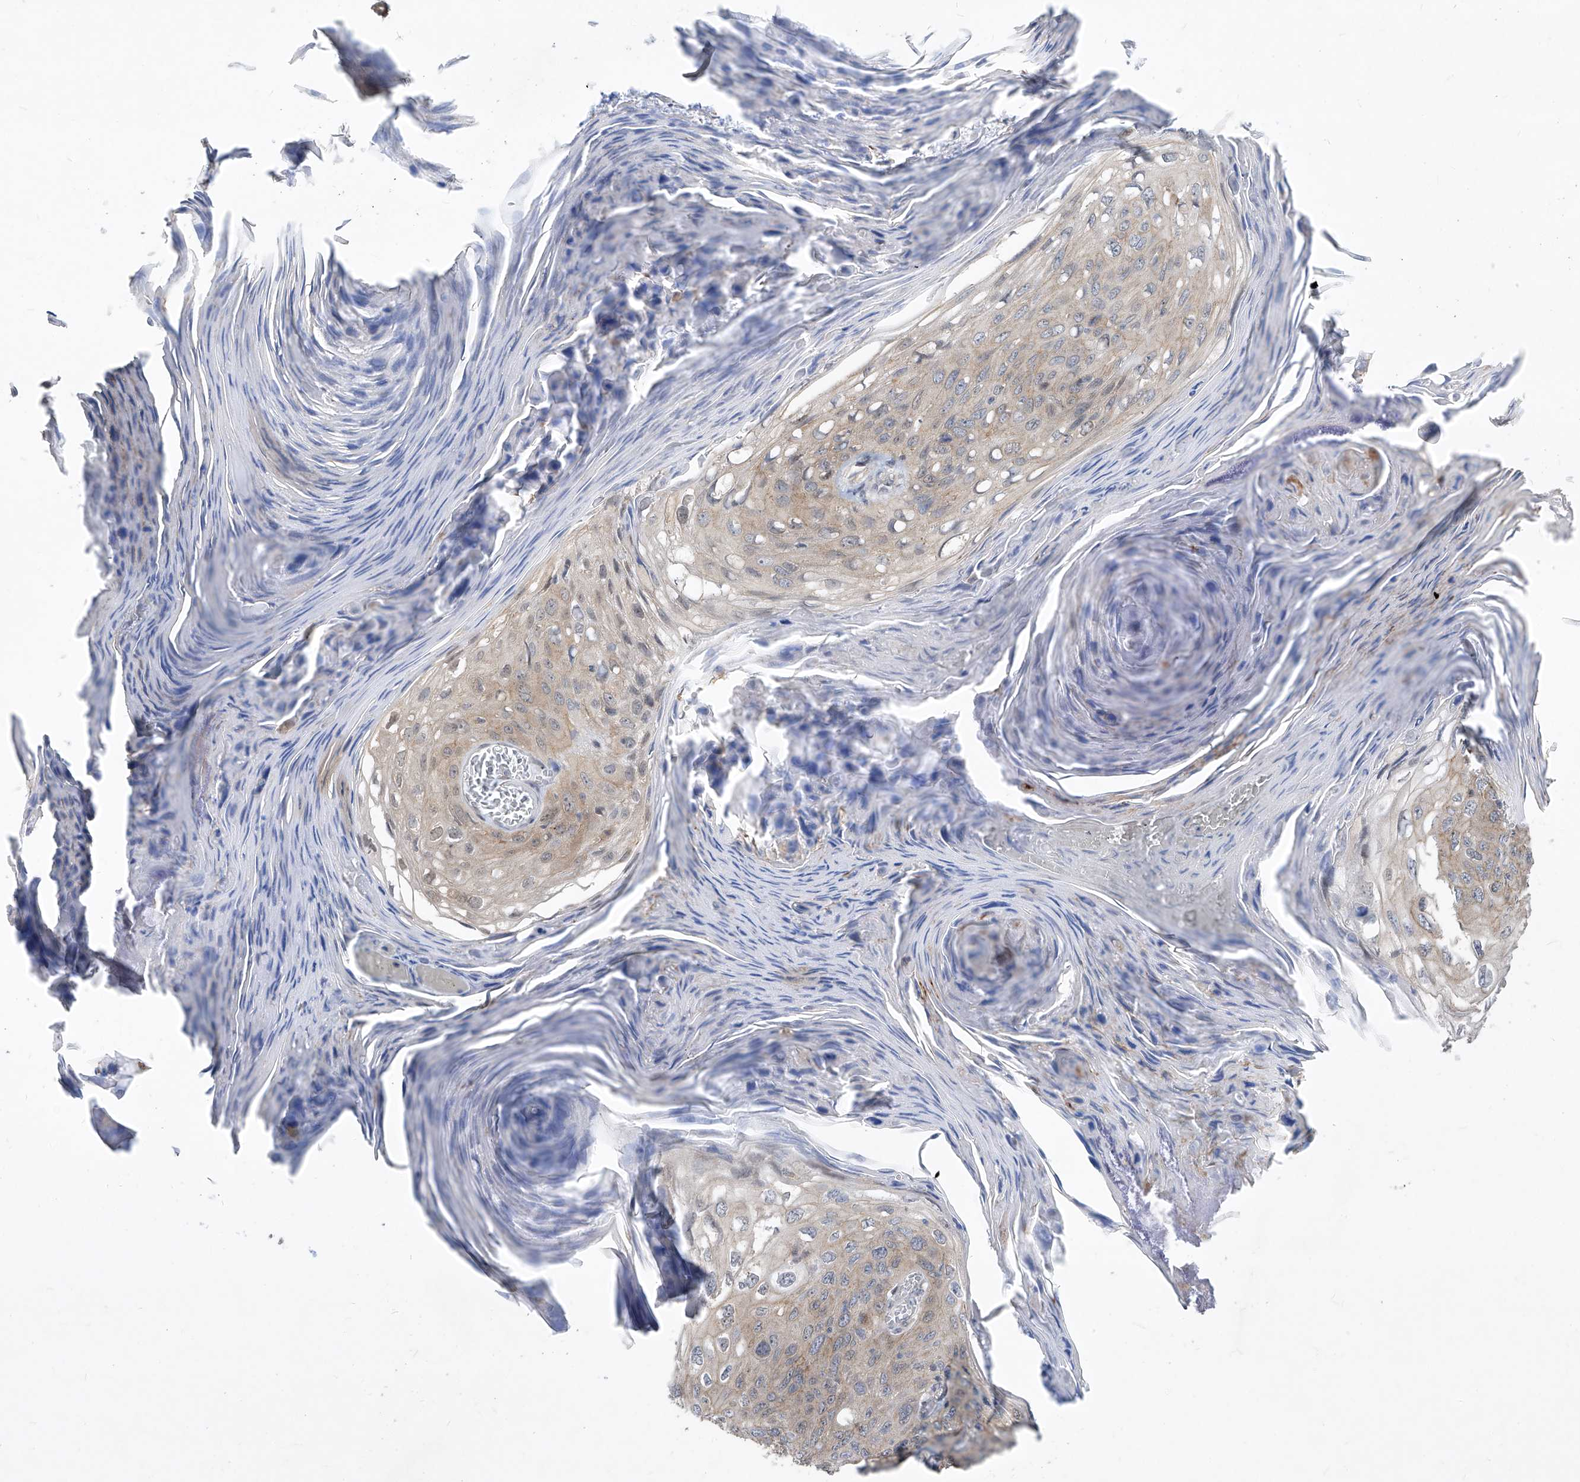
{"staining": {"intensity": "moderate", "quantity": "25%-75%", "location": "cytoplasmic/membranous"}, "tissue": "skin cancer", "cell_type": "Tumor cells", "image_type": "cancer", "snomed": [{"axis": "morphology", "description": "Squamous cell carcinoma, NOS"}, {"axis": "topography", "description": "Skin"}], "caption": "This histopathology image displays skin cancer stained with immunohistochemistry (IHC) to label a protein in brown. The cytoplasmic/membranous of tumor cells show moderate positivity for the protein. Nuclei are counter-stained blue.", "gene": "CETN2", "patient": {"sex": "female", "age": 90}}